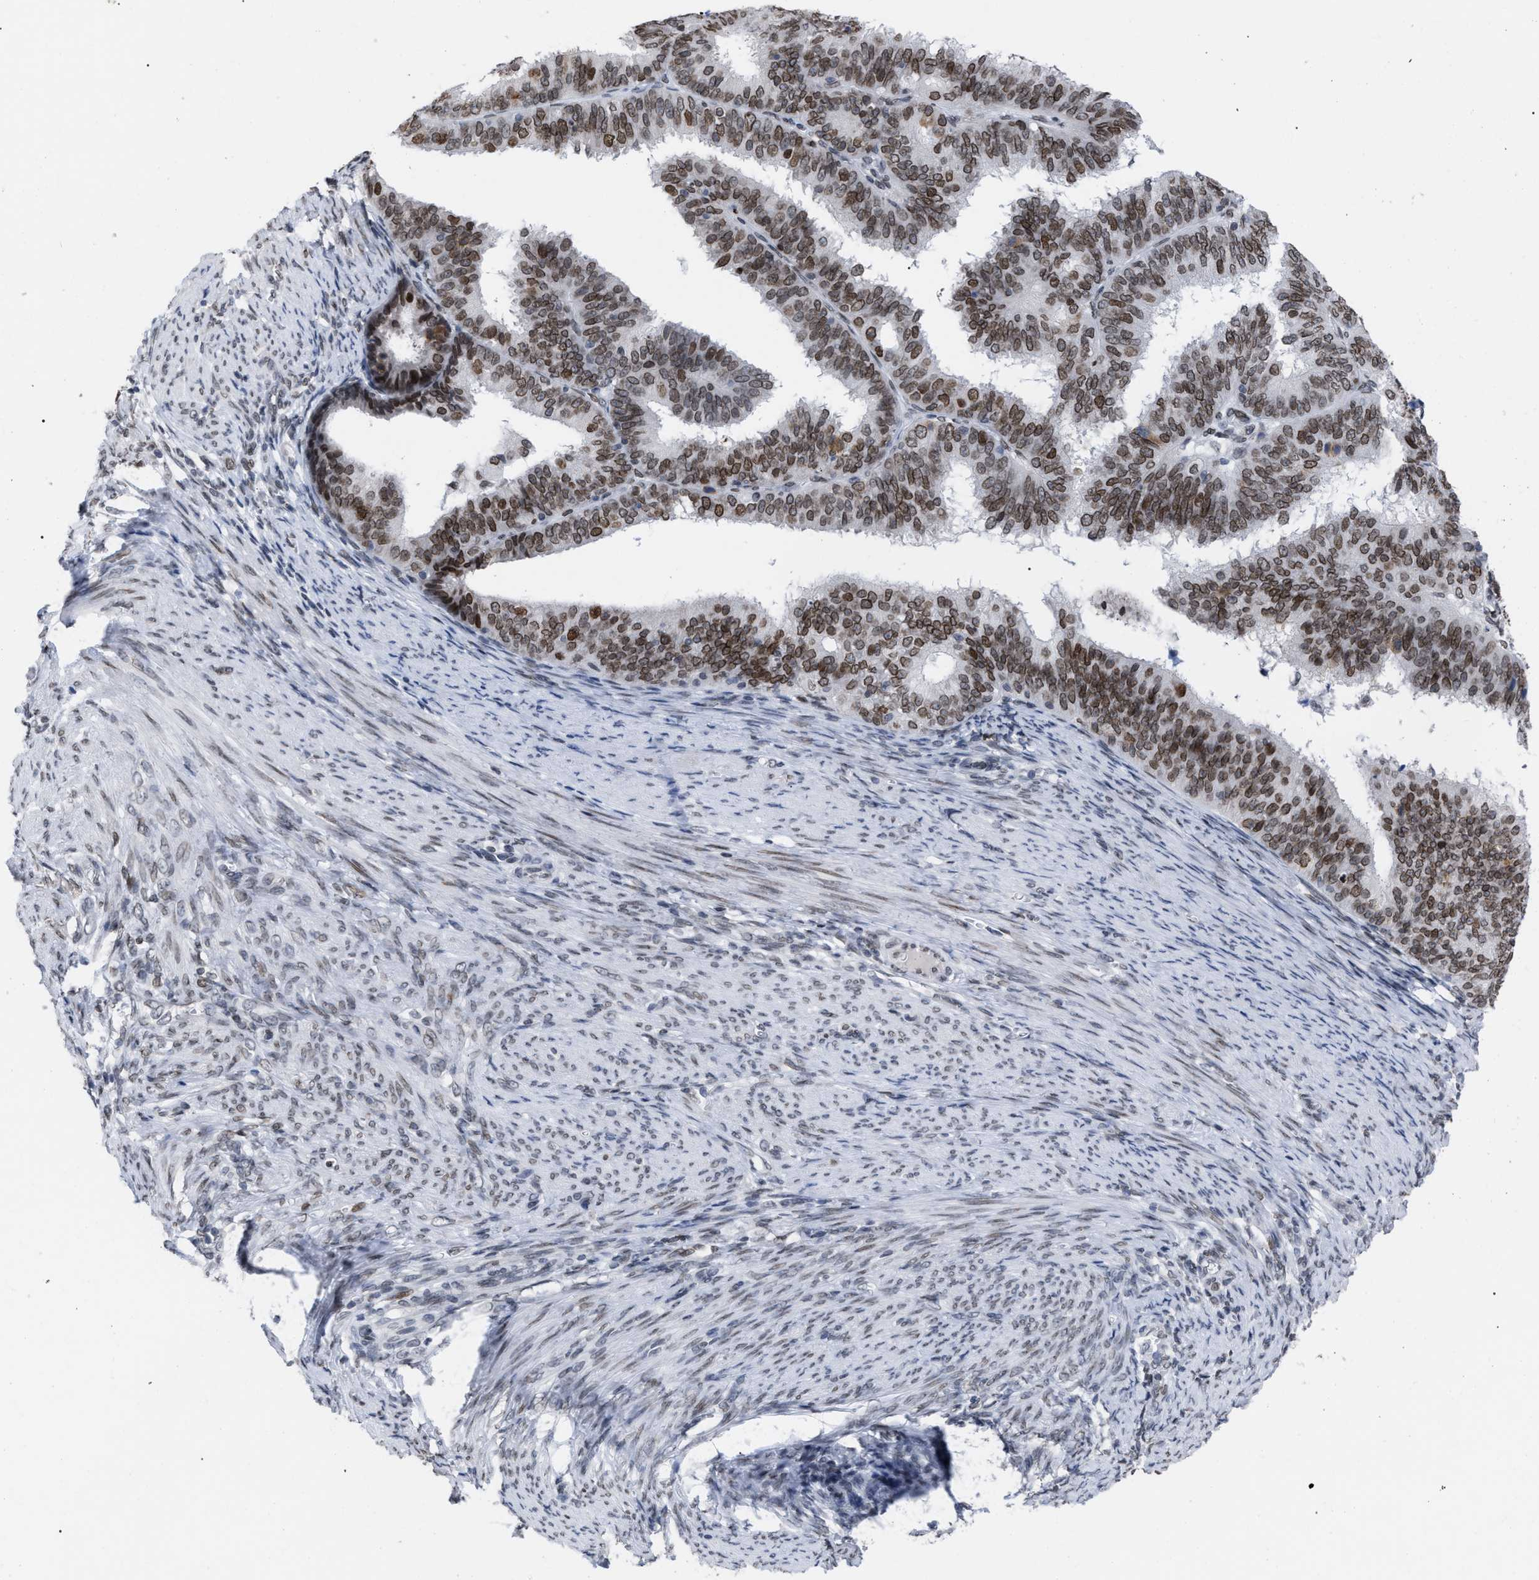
{"staining": {"intensity": "moderate", "quantity": ">75%", "location": "cytoplasmic/membranous,nuclear"}, "tissue": "endometrial cancer", "cell_type": "Tumor cells", "image_type": "cancer", "snomed": [{"axis": "morphology", "description": "Adenocarcinoma, NOS"}, {"axis": "topography", "description": "Endometrium"}], "caption": "A micrograph of human endometrial adenocarcinoma stained for a protein displays moderate cytoplasmic/membranous and nuclear brown staining in tumor cells.", "gene": "TPR", "patient": {"sex": "female", "age": 70}}